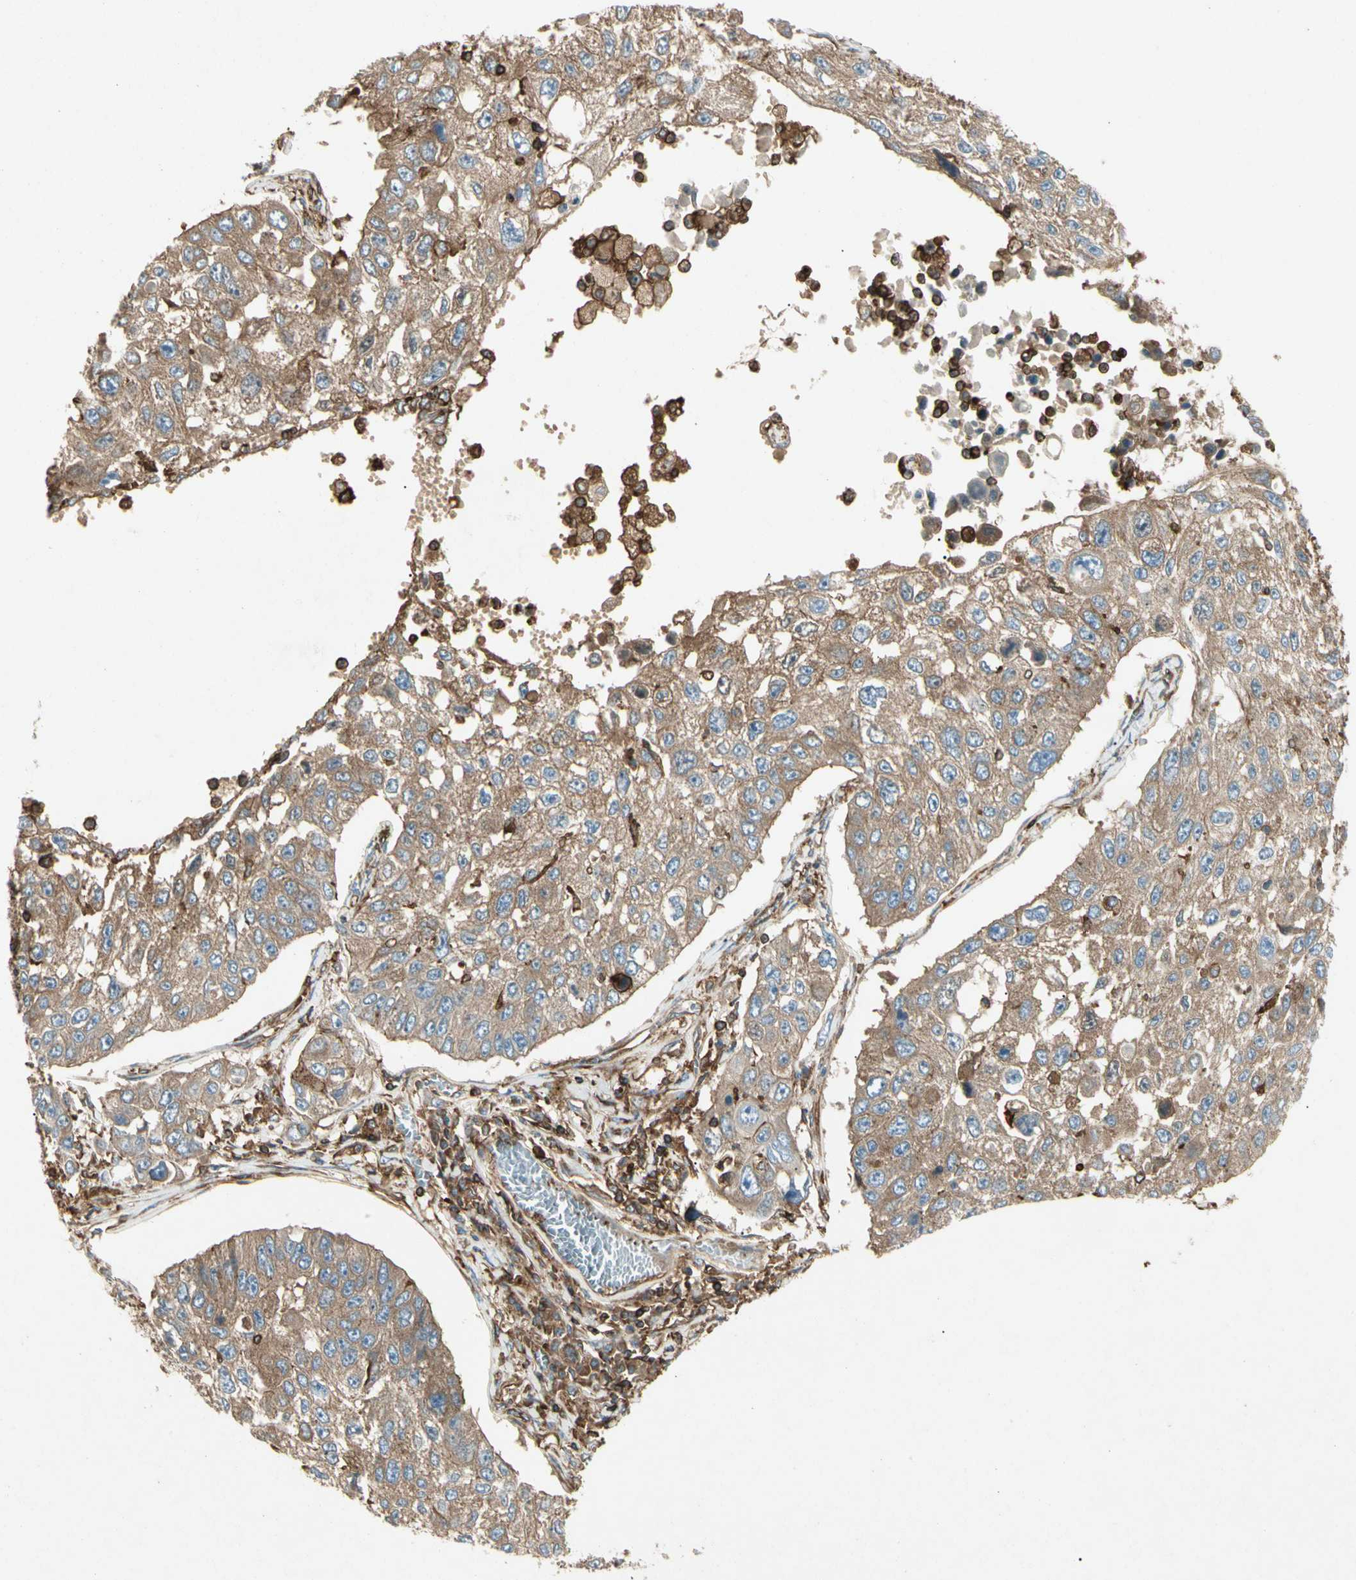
{"staining": {"intensity": "moderate", "quantity": ">75%", "location": "cytoplasmic/membranous"}, "tissue": "lung cancer", "cell_type": "Tumor cells", "image_type": "cancer", "snomed": [{"axis": "morphology", "description": "Squamous cell carcinoma, NOS"}, {"axis": "topography", "description": "Lung"}], "caption": "A histopathology image of lung cancer (squamous cell carcinoma) stained for a protein exhibits moderate cytoplasmic/membranous brown staining in tumor cells. The protein is shown in brown color, while the nuclei are stained blue.", "gene": "ARPC2", "patient": {"sex": "male", "age": 71}}